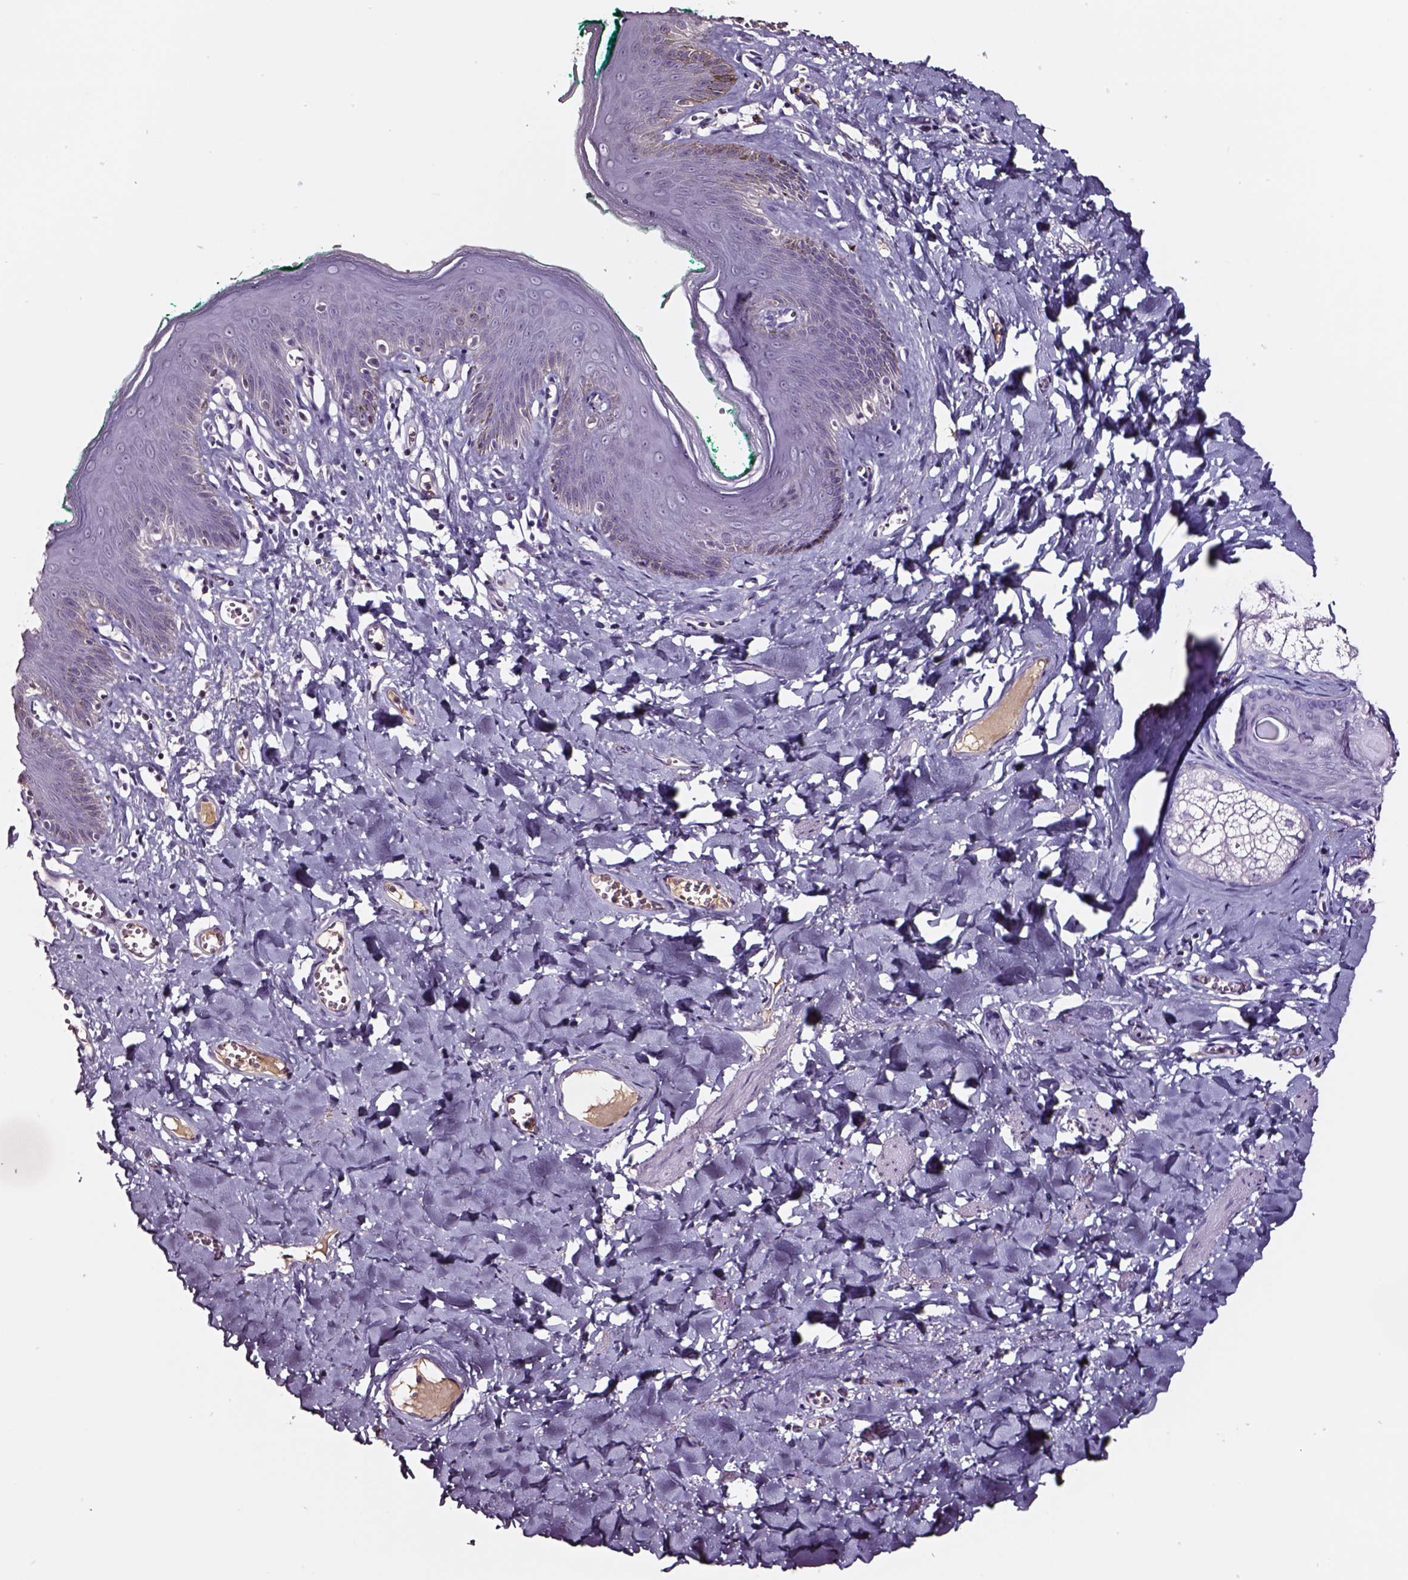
{"staining": {"intensity": "negative", "quantity": "none", "location": "none"}, "tissue": "skin", "cell_type": "Epidermal cells", "image_type": "normal", "snomed": [{"axis": "morphology", "description": "Normal tissue, NOS"}, {"axis": "topography", "description": "Vulva"}, {"axis": "topography", "description": "Peripheral nerve tissue"}], "caption": "There is no significant positivity in epidermal cells of skin. (DAB immunohistochemistry, high magnification).", "gene": "SMIM17", "patient": {"sex": "female", "age": 66}}